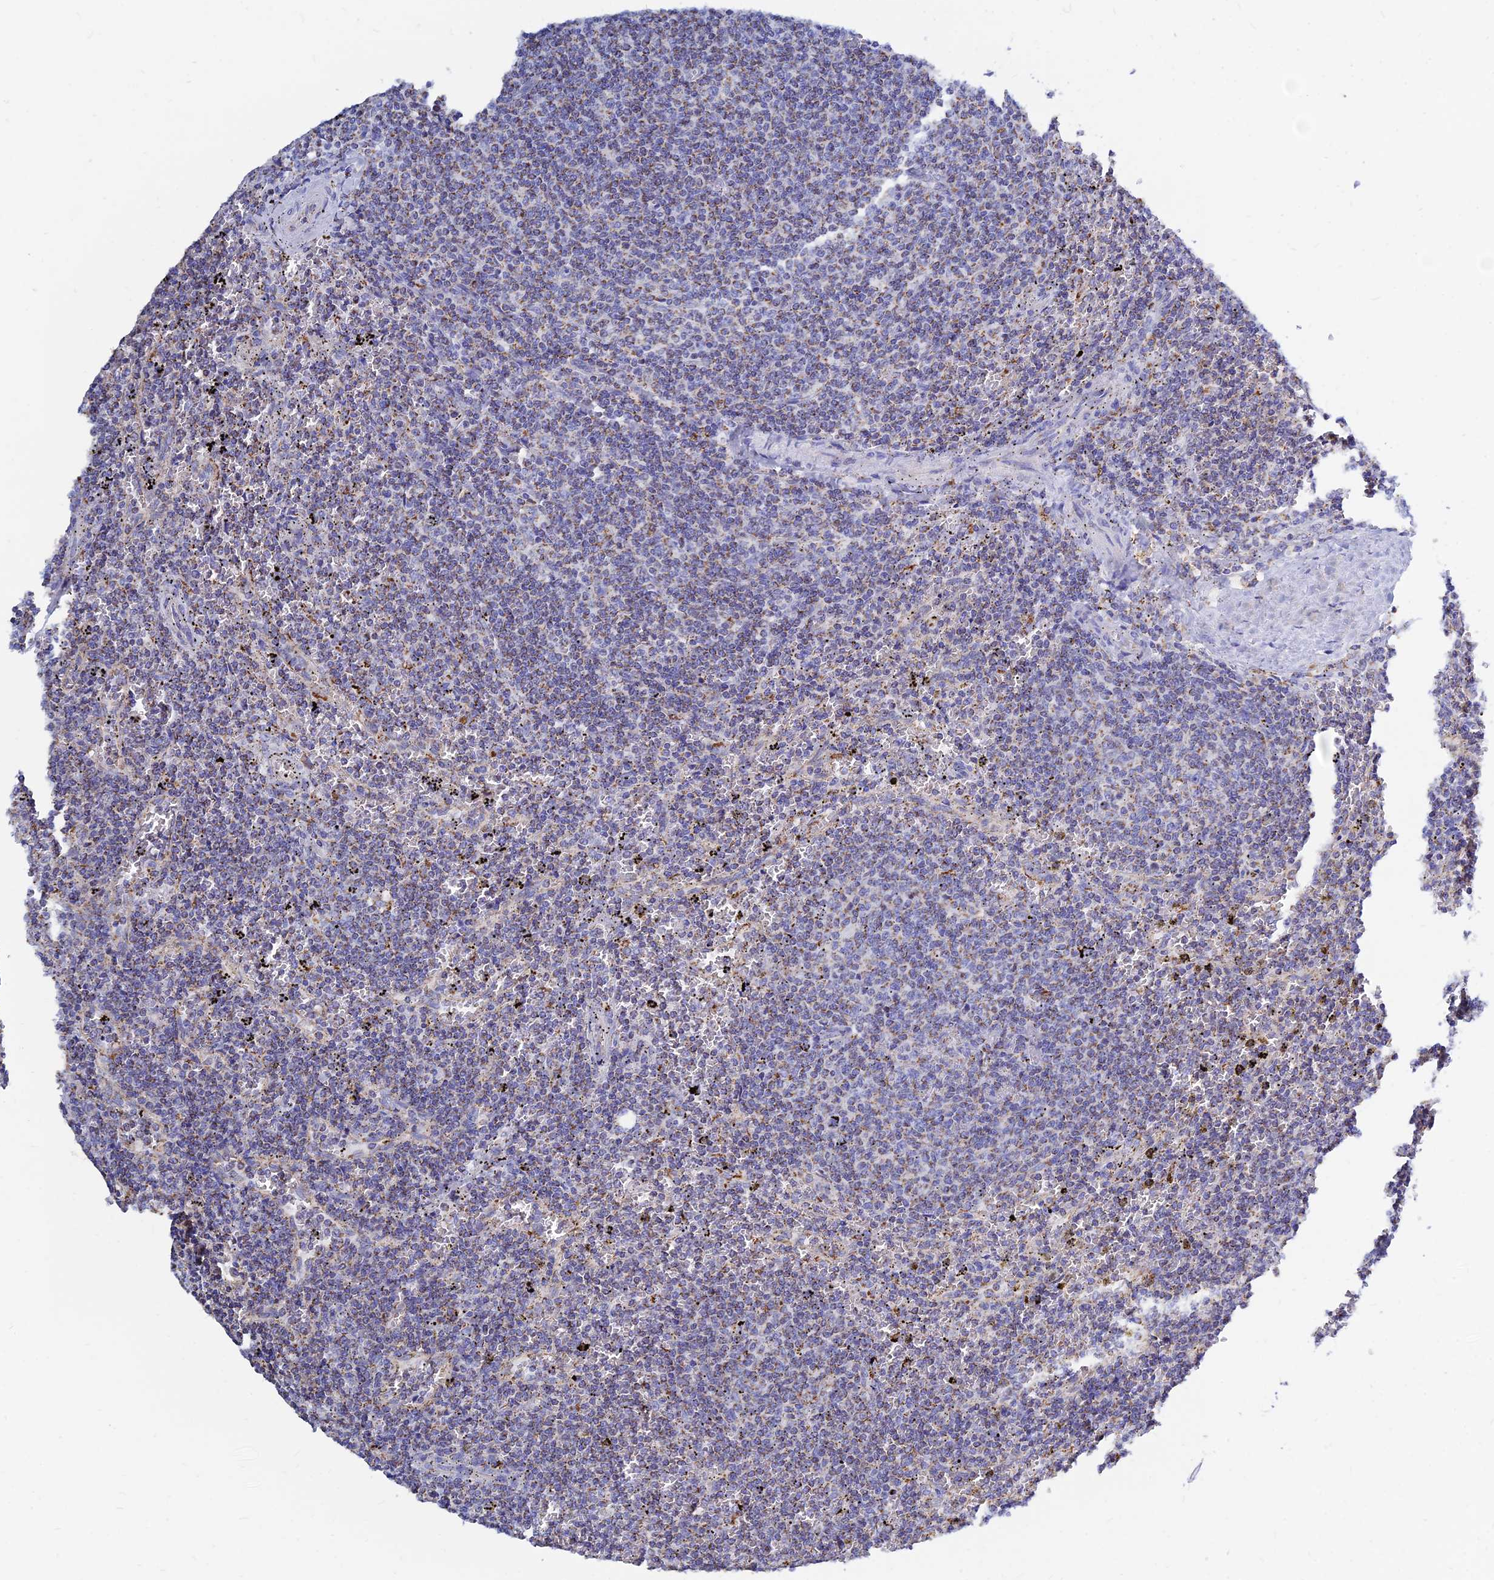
{"staining": {"intensity": "weak", "quantity": "25%-75%", "location": "cytoplasmic/membranous"}, "tissue": "lymphoma", "cell_type": "Tumor cells", "image_type": "cancer", "snomed": [{"axis": "morphology", "description": "Malignant lymphoma, non-Hodgkin's type, Low grade"}, {"axis": "topography", "description": "Spleen"}], "caption": "Malignant lymphoma, non-Hodgkin's type (low-grade) tissue demonstrates weak cytoplasmic/membranous staining in approximately 25%-75% of tumor cells", "gene": "MGST1", "patient": {"sex": "female", "age": 50}}